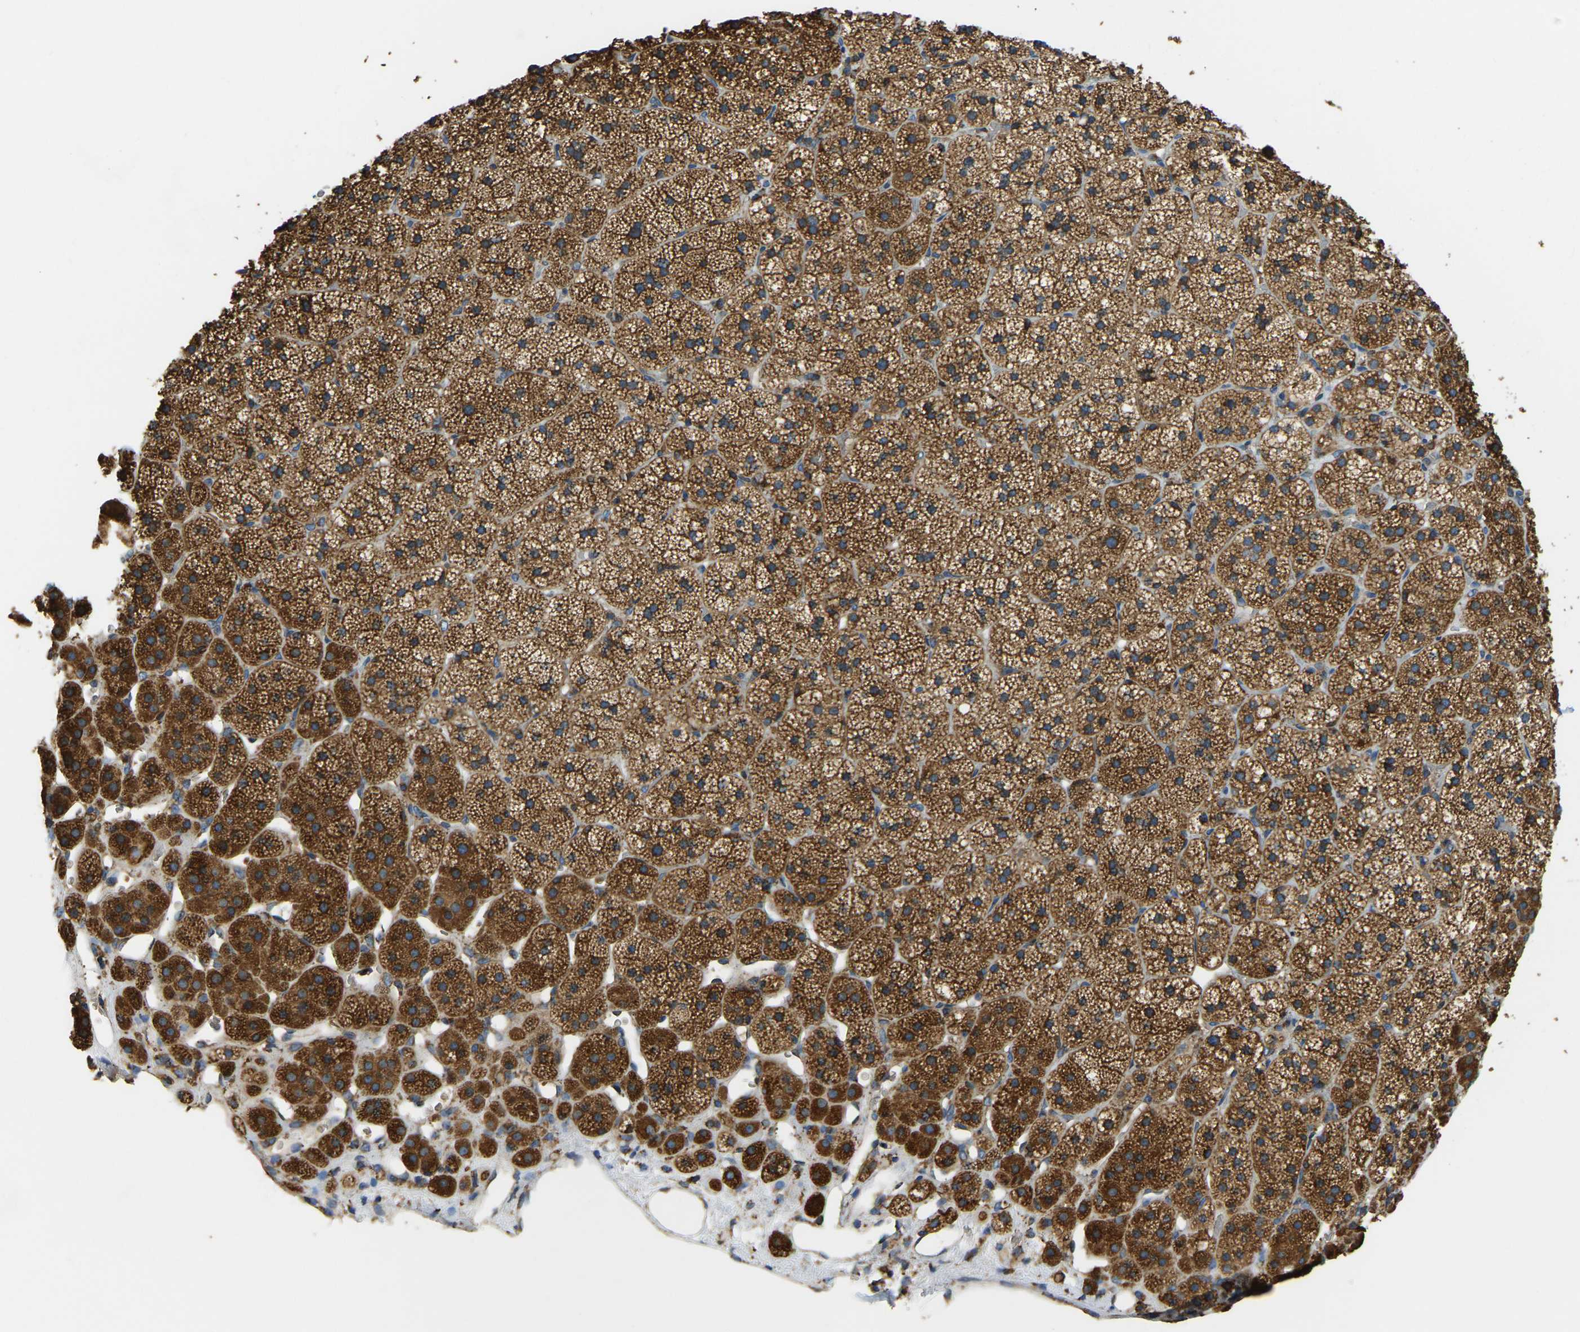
{"staining": {"intensity": "strong", "quantity": ">75%", "location": "cytoplasmic/membranous"}, "tissue": "adrenal gland", "cell_type": "Glandular cells", "image_type": "normal", "snomed": [{"axis": "morphology", "description": "Normal tissue, NOS"}, {"axis": "topography", "description": "Adrenal gland"}], "caption": "Protein expression analysis of normal human adrenal gland reveals strong cytoplasmic/membranous expression in about >75% of glandular cells. (Stains: DAB (3,3'-diaminobenzidine) in brown, nuclei in blue, Microscopy: brightfield microscopy at high magnification).", "gene": "RNF115", "patient": {"sex": "female", "age": 44}}